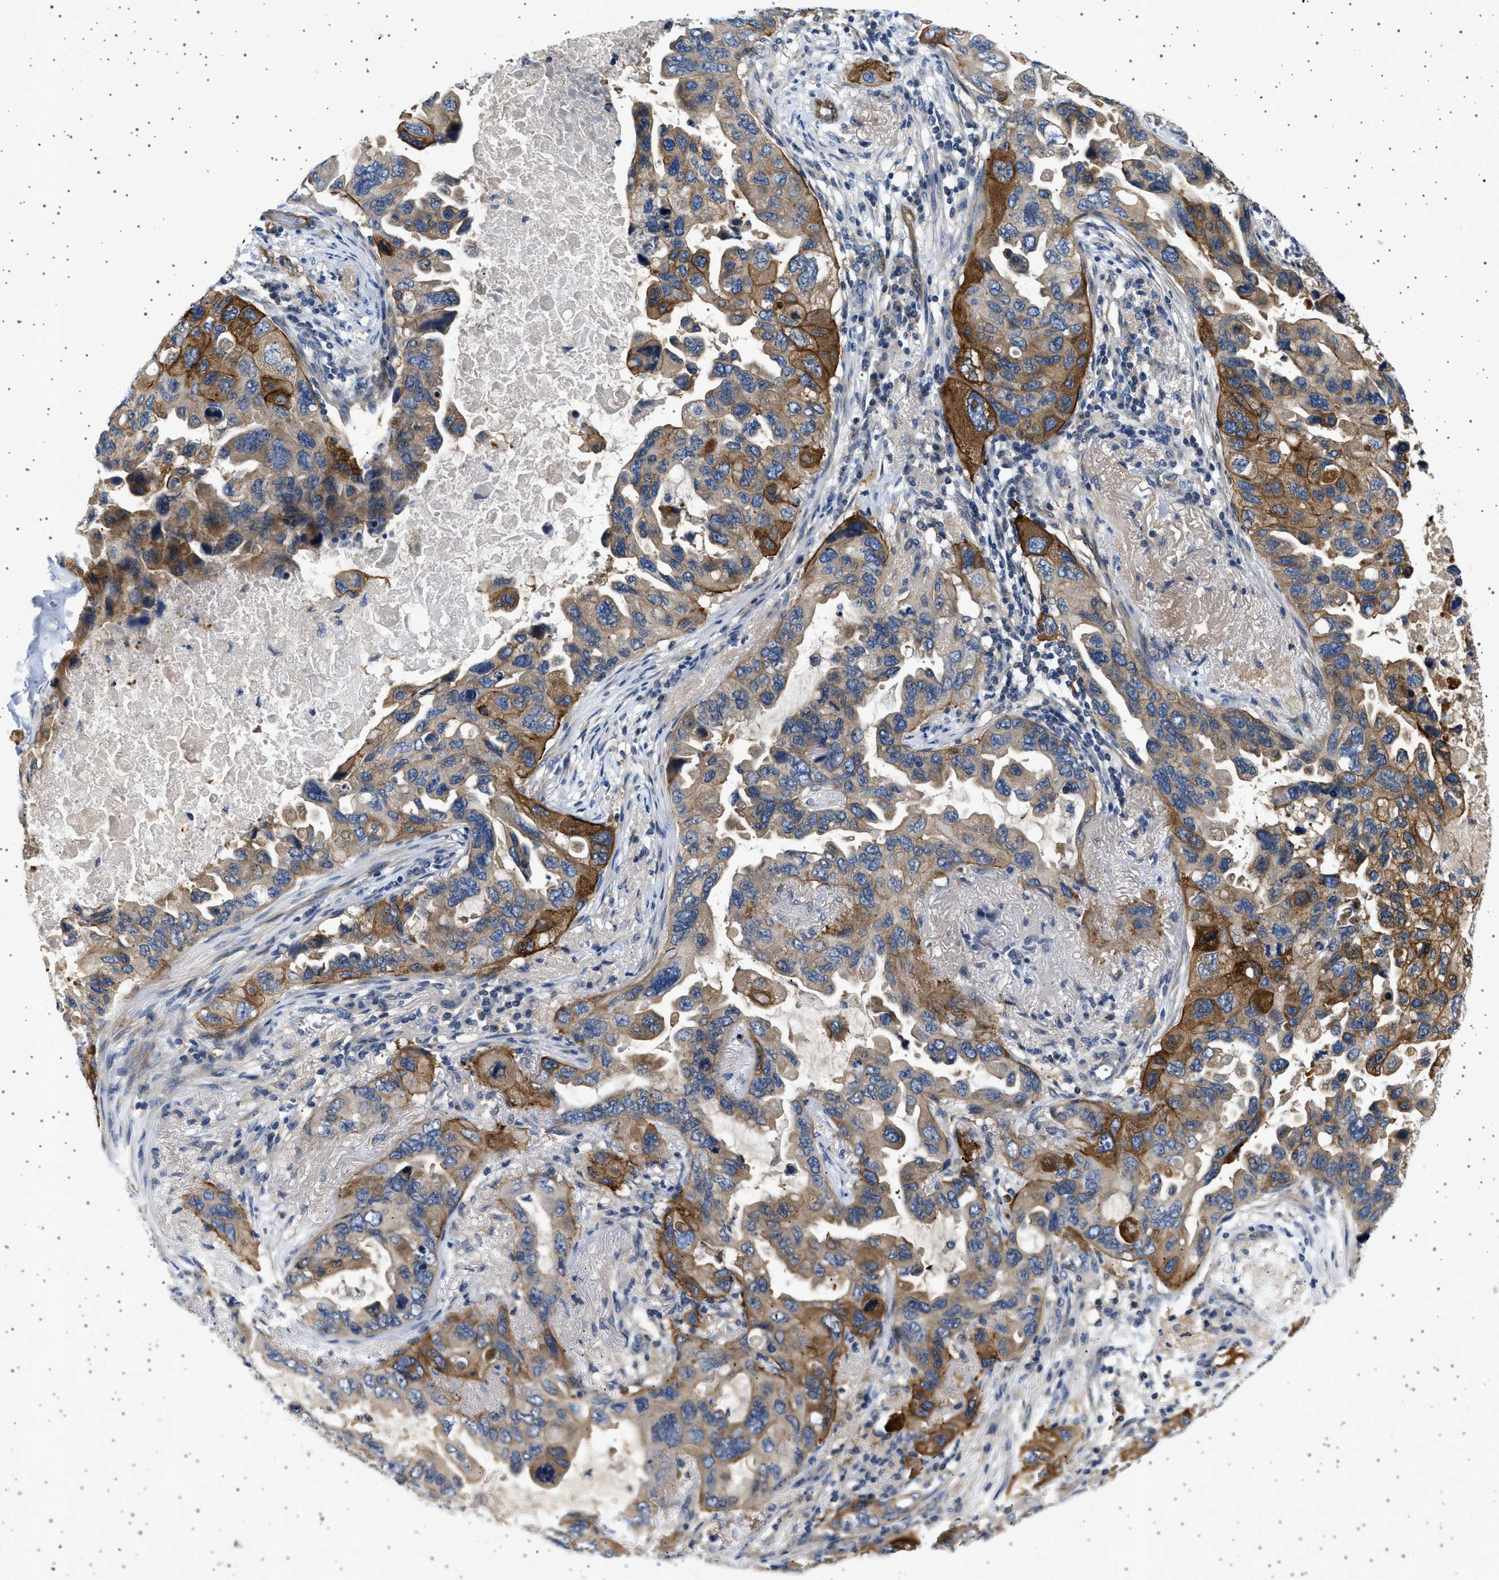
{"staining": {"intensity": "moderate", "quantity": ">75%", "location": "cytoplasmic/membranous"}, "tissue": "lung cancer", "cell_type": "Tumor cells", "image_type": "cancer", "snomed": [{"axis": "morphology", "description": "Squamous cell carcinoma, NOS"}, {"axis": "topography", "description": "Lung"}], "caption": "IHC staining of lung cancer, which reveals medium levels of moderate cytoplasmic/membranous expression in about >75% of tumor cells indicating moderate cytoplasmic/membranous protein staining. The staining was performed using DAB (brown) for protein detection and nuclei were counterstained in hematoxylin (blue).", "gene": "PLPP6", "patient": {"sex": "female", "age": 73}}